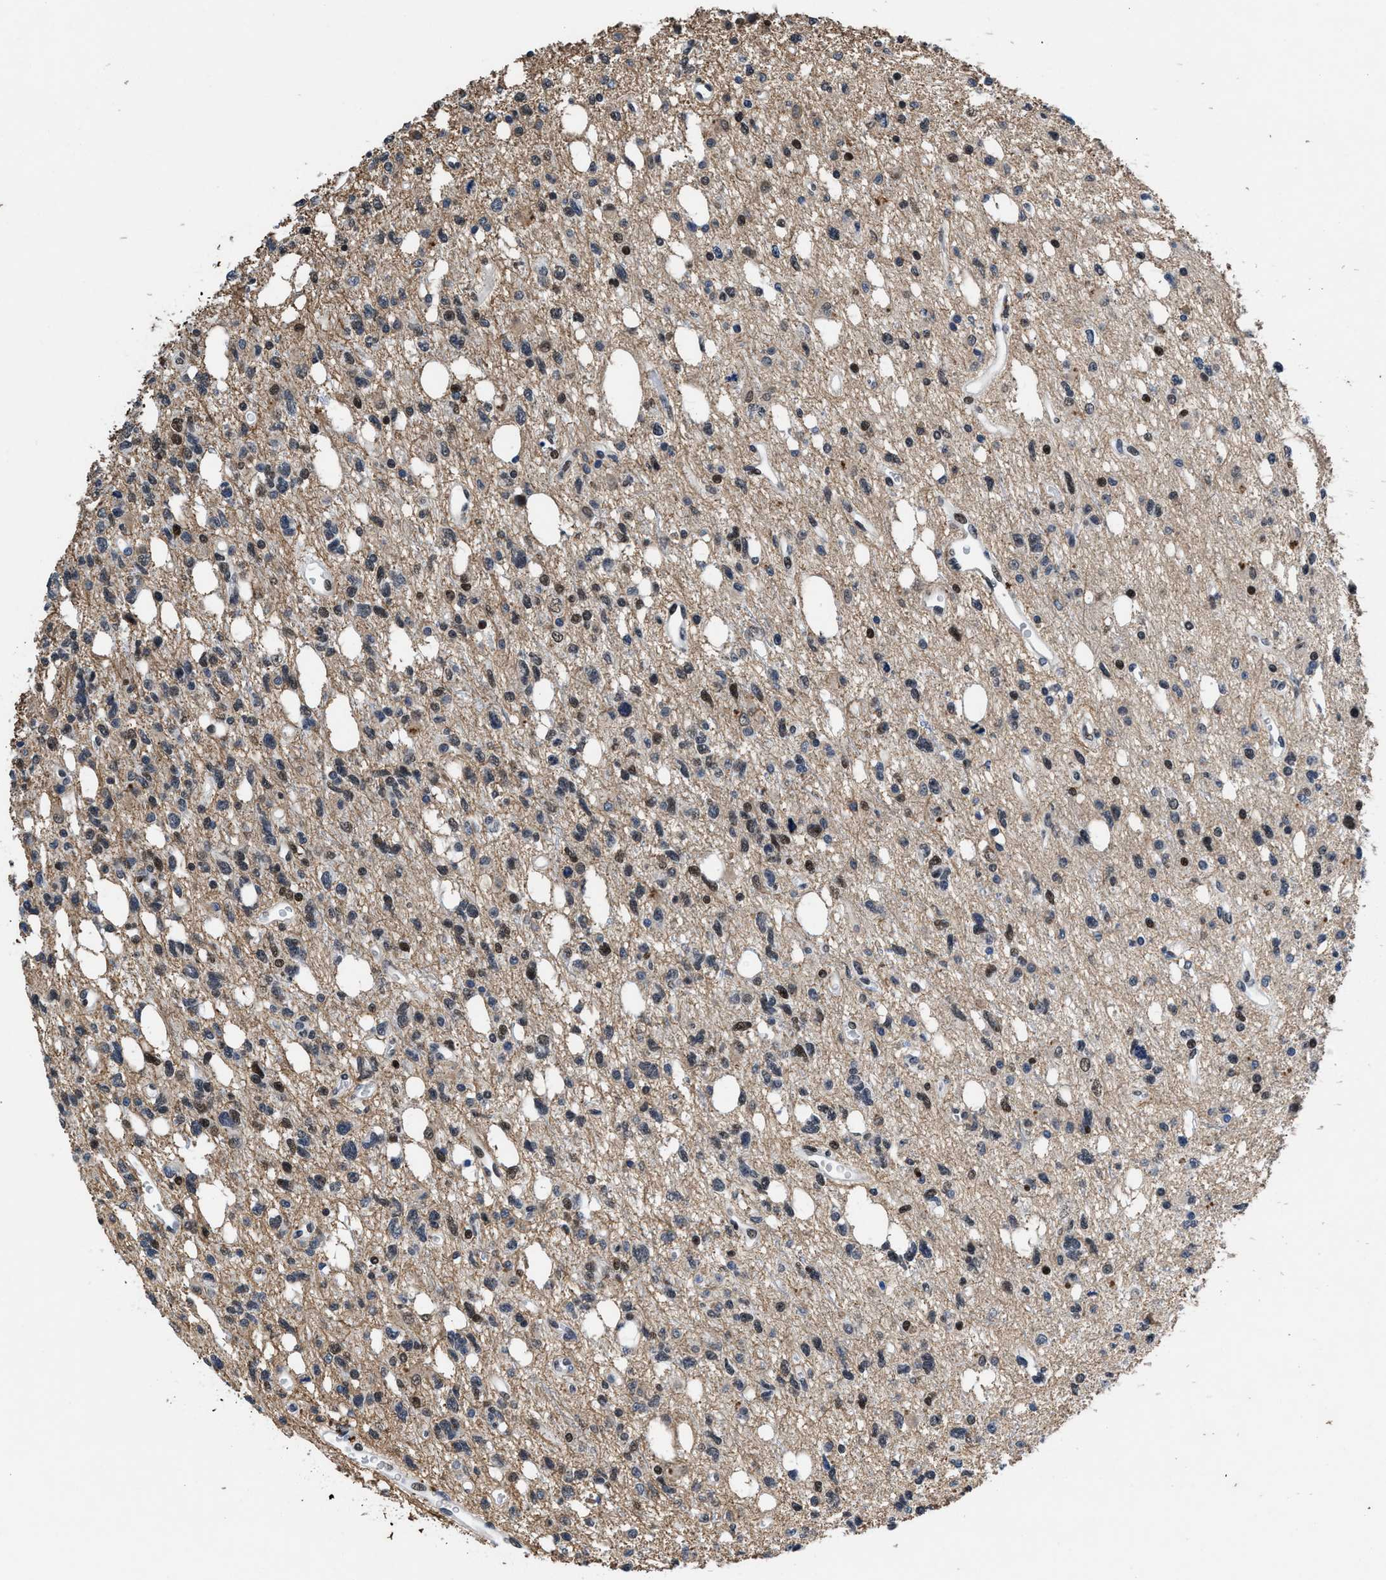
{"staining": {"intensity": "weak", "quantity": "<25%", "location": "cytoplasmic/membranous,nuclear"}, "tissue": "glioma", "cell_type": "Tumor cells", "image_type": "cancer", "snomed": [{"axis": "morphology", "description": "Glioma, malignant, High grade"}, {"axis": "topography", "description": "Brain"}], "caption": "Immunohistochemical staining of malignant glioma (high-grade) displays no significant expression in tumor cells.", "gene": "WDR81", "patient": {"sex": "female", "age": 62}}